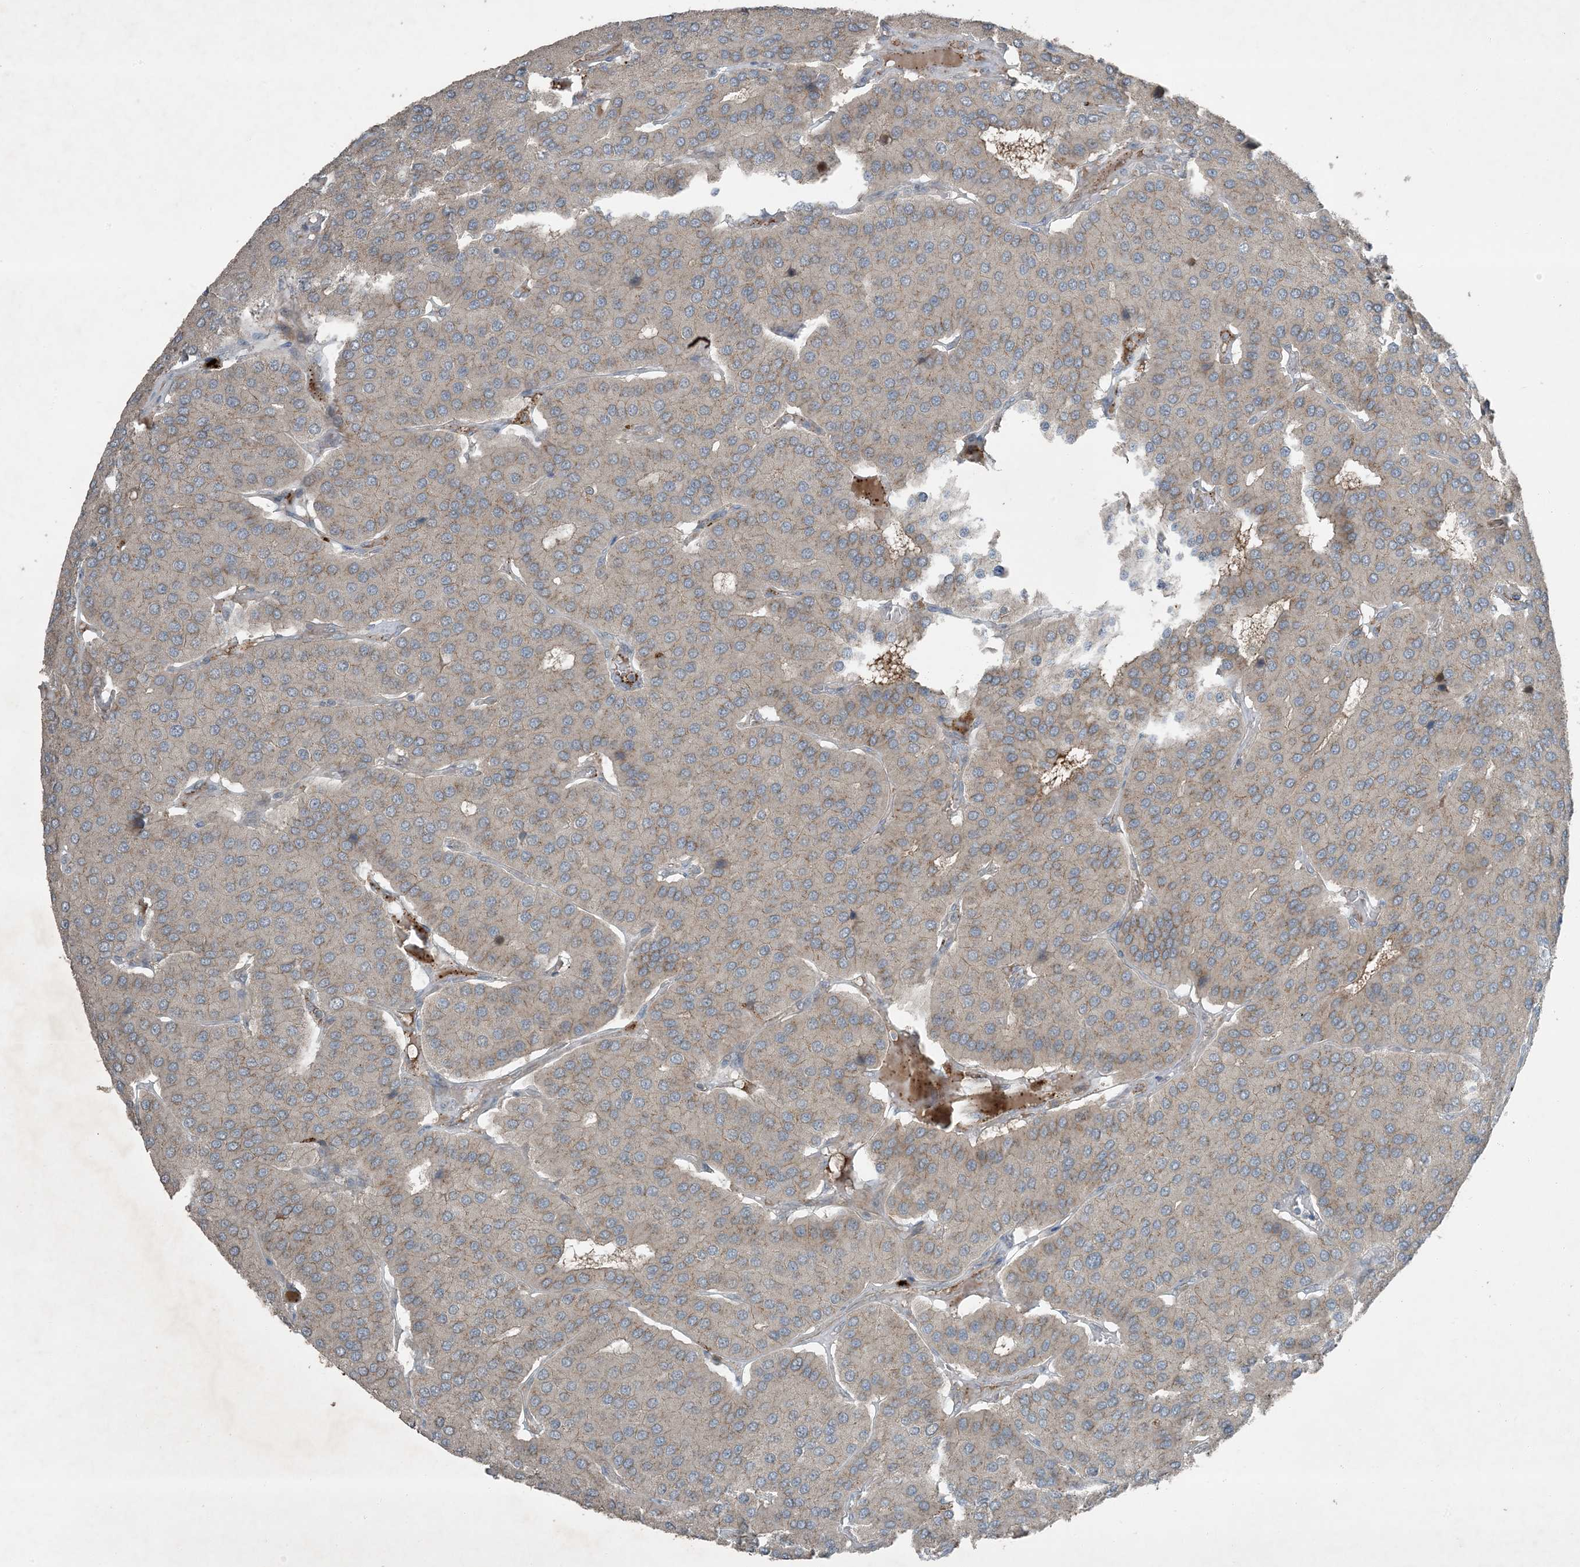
{"staining": {"intensity": "weak", "quantity": "<25%", "location": "cytoplasmic/membranous"}, "tissue": "parathyroid gland", "cell_type": "Glandular cells", "image_type": "normal", "snomed": [{"axis": "morphology", "description": "Normal tissue, NOS"}, {"axis": "morphology", "description": "Adenoma, NOS"}, {"axis": "topography", "description": "Parathyroid gland"}], "caption": "IHC image of unremarkable parathyroid gland: parathyroid gland stained with DAB exhibits no significant protein expression in glandular cells.", "gene": "MDN1", "patient": {"sex": "female", "age": 86}}